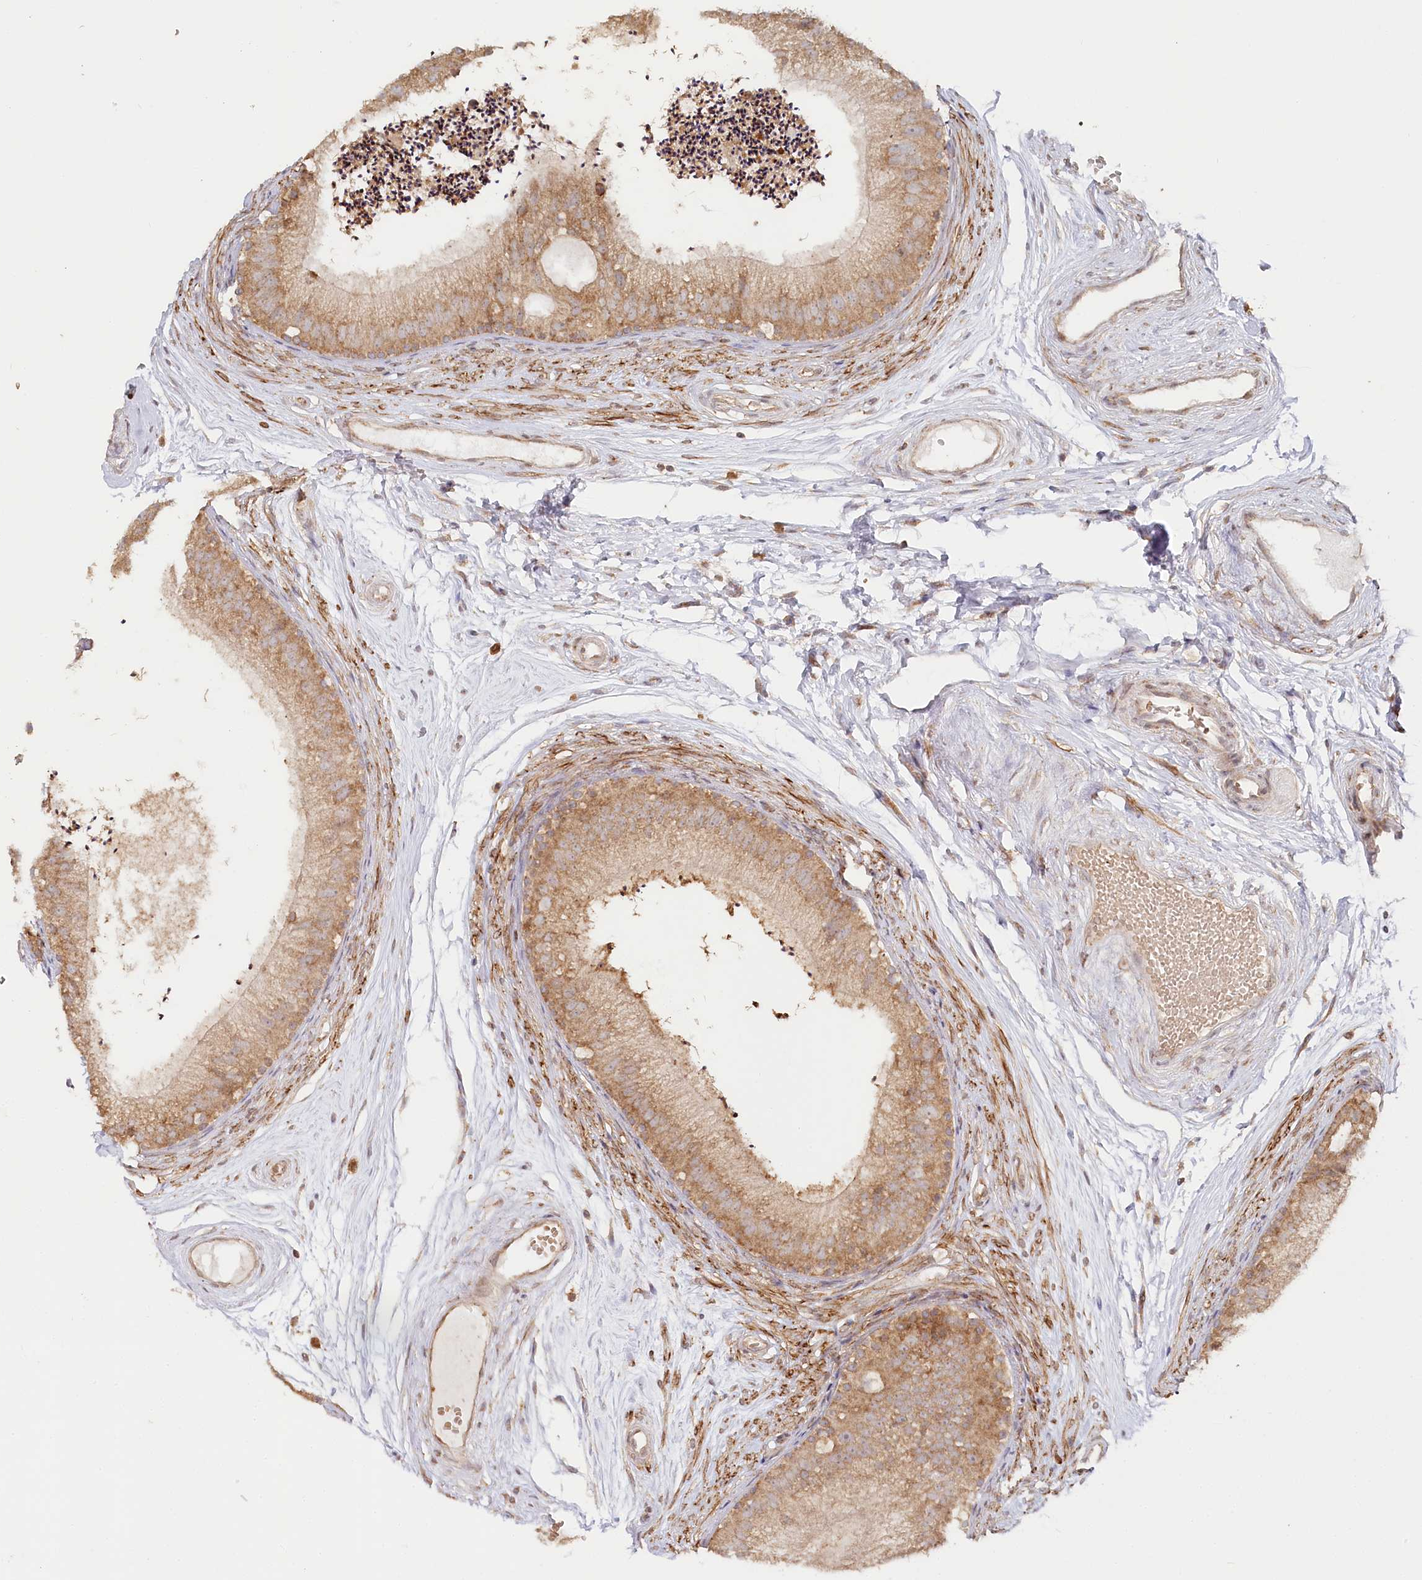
{"staining": {"intensity": "moderate", "quantity": ">75%", "location": "cytoplasmic/membranous"}, "tissue": "epididymis", "cell_type": "Glandular cells", "image_type": "normal", "snomed": [{"axis": "morphology", "description": "Normal tissue, NOS"}, {"axis": "topography", "description": "Epididymis"}], "caption": "Protein expression by immunohistochemistry exhibits moderate cytoplasmic/membranous positivity in about >75% of glandular cells in benign epididymis.", "gene": "OTUD4", "patient": {"sex": "male", "age": 56}}